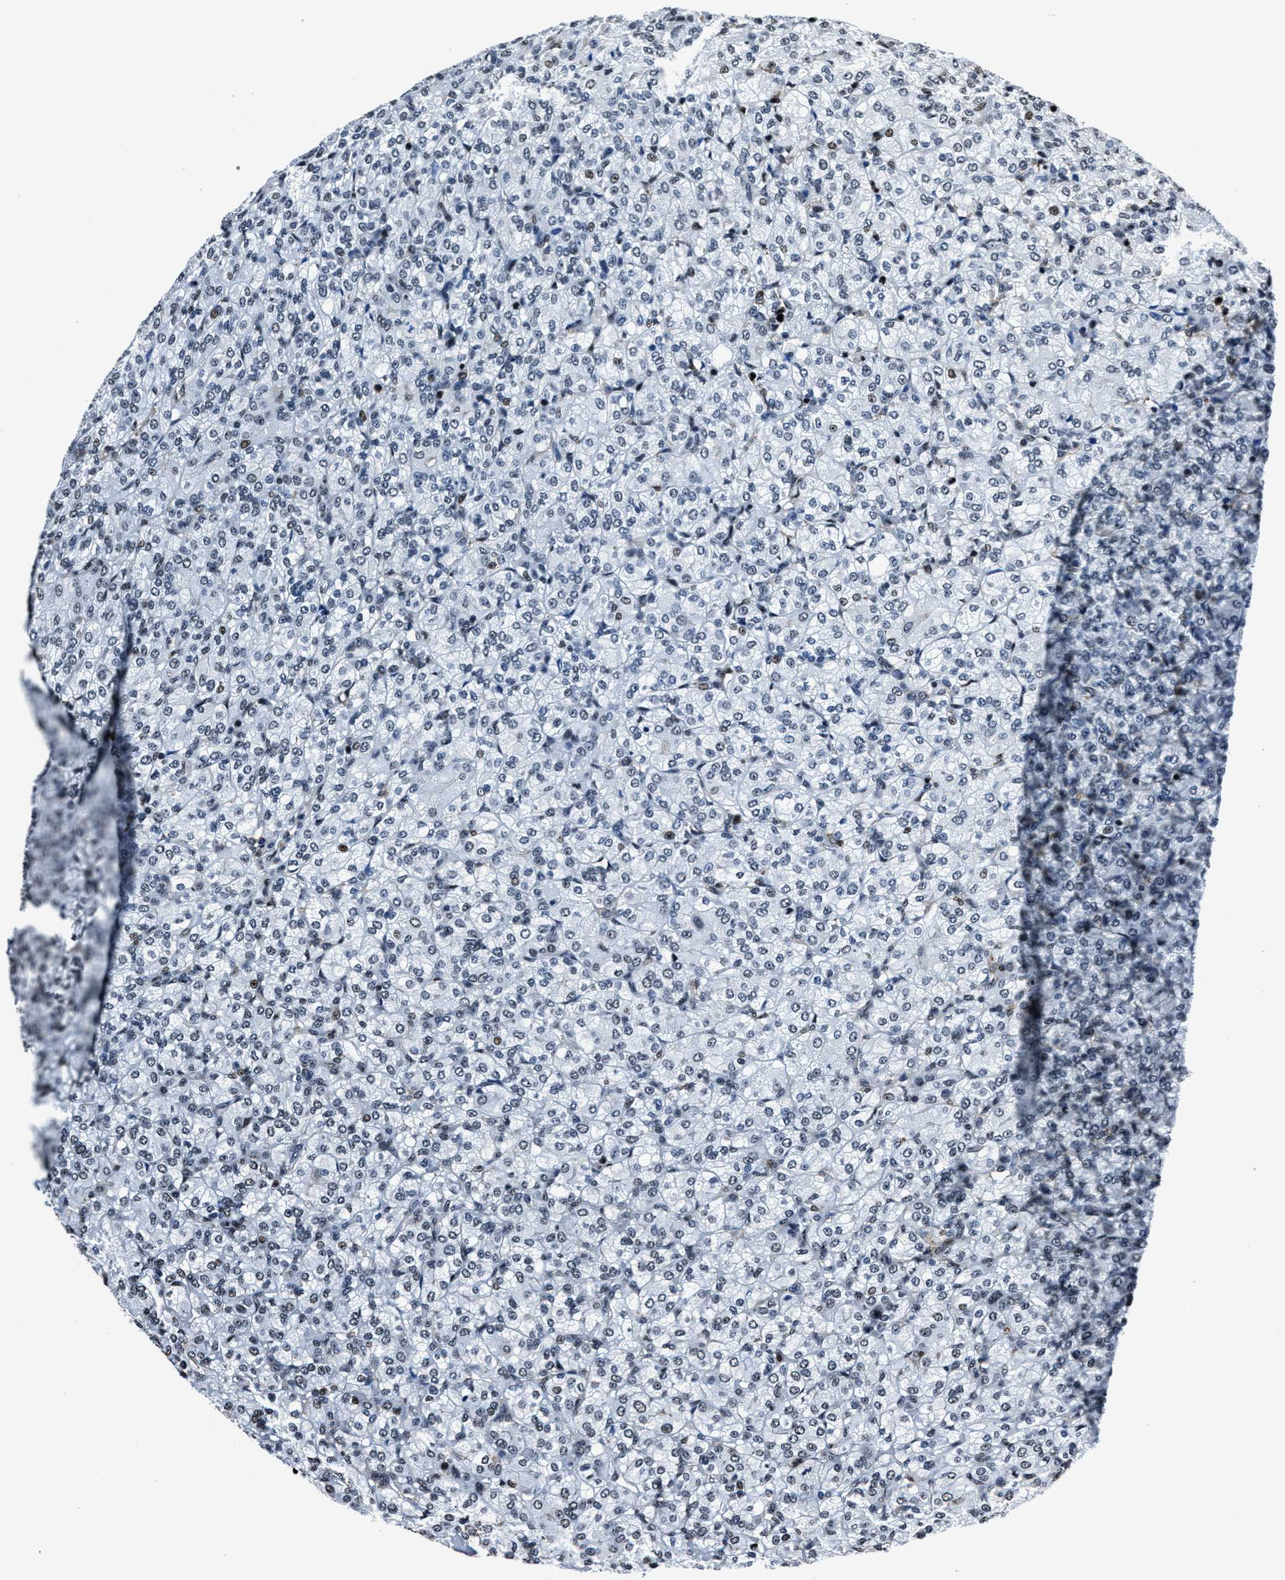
{"staining": {"intensity": "weak", "quantity": "<25%", "location": "nuclear"}, "tissue": "renal cancer", "cell_type": "Tumor cells", "image_type": "cancer", "snomed": [{"axis": "morphology", "description": "Adenocarcinoma, NOS"}, {"axis": "topography", "description": "Kidney"}], "caption": "DAB (3,3'-diaminobenzidine) immunohistochemical staining of renal cancer demonstrates no significant staining in tumor cells. (Stains: DAB immunohistochemistry with hematoxylin counter stain, Microscopy: brightfield microscopy at high magnification).", "gene": "PPIE", "patient": {"sex": "male", "age": 77}}